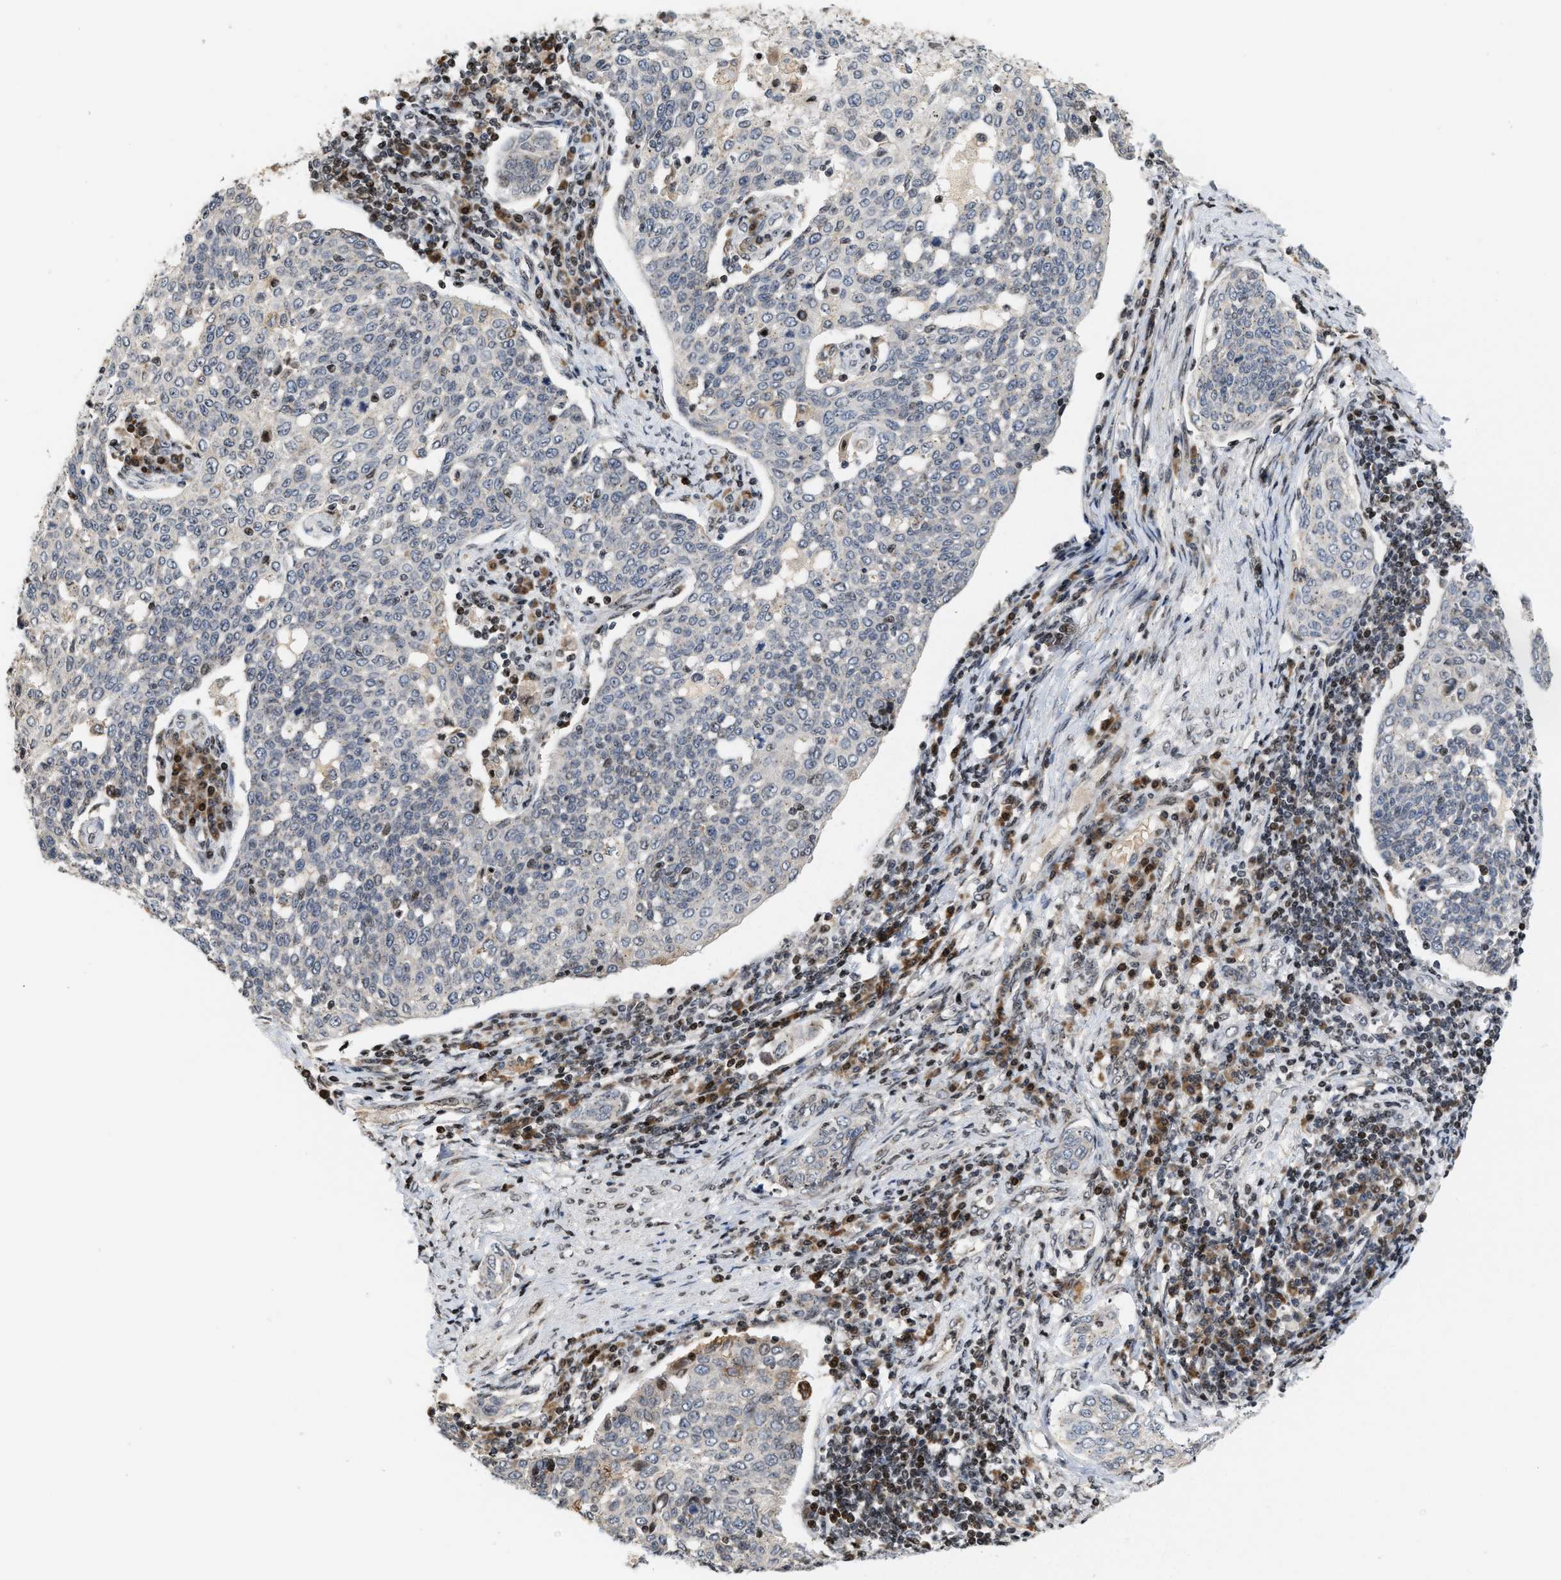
{"staining": {"intensity": "negative", "quantity": "none", "location": "none"}, "tissue": "cervical cancer", "cell_type": "Tumor cells", "image_type": "cancer", "snomed": [{"axis": "morphology", "description": "Squamous cell carcinoma, NOS"}, {"axis": "topography", "description": "Cervix"}], "caption": "Immunohistochemistry (IHC) image of human squamous cell carcinoma (cervical) stained for a protein (brown), which shows no positivity in tumor cells.", "gene": "PDZD2", "patient": {"sex": "female", "age": 34}}